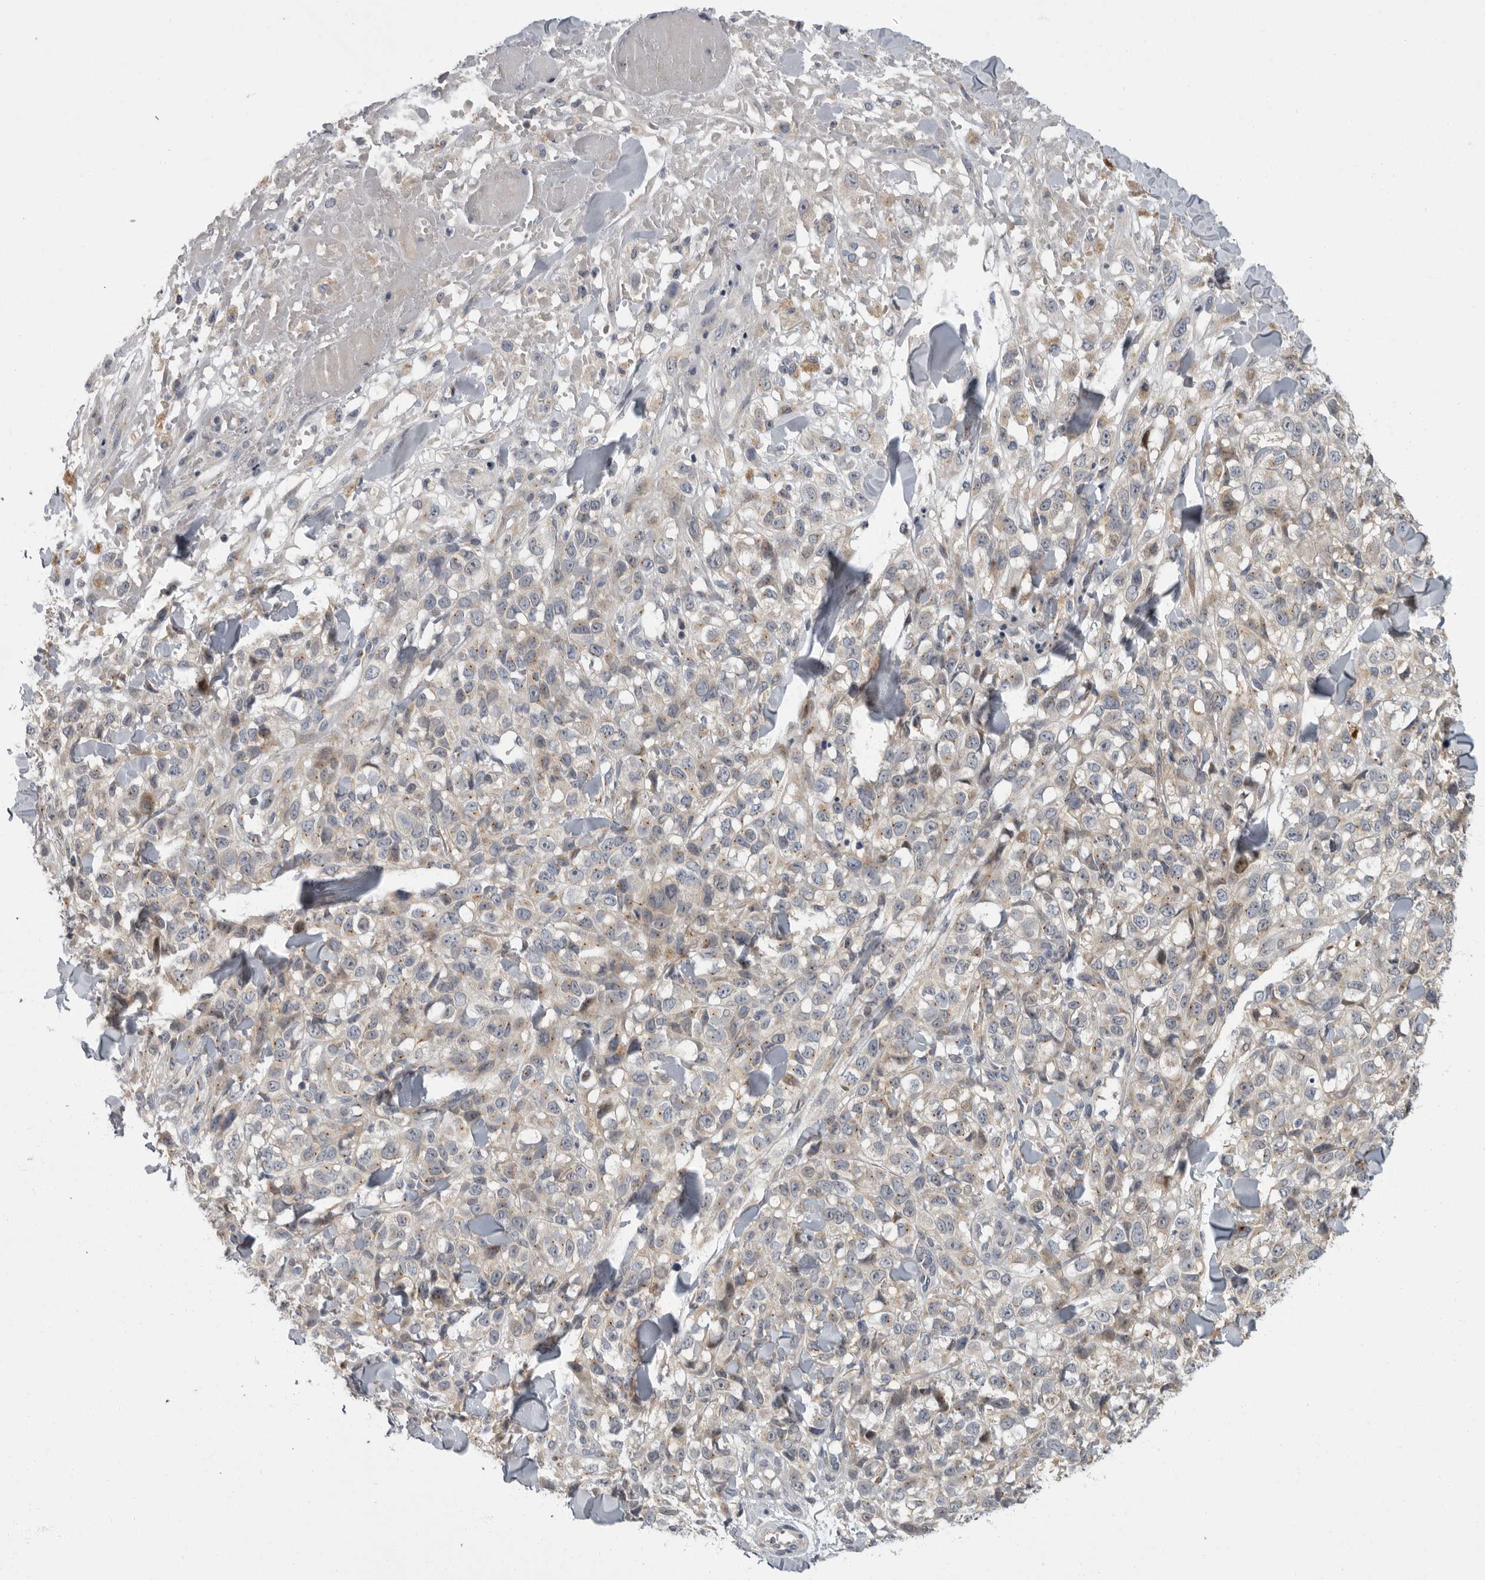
{"staining": {"intensity": "negative", "quantity": "none", "location": "none"}, "tissue": "melanoma", "cell_type": "Tumor cells", "image_type": "cancer", "snomed": [{"axis": "morphology", "description": "Malignant melanoma, Metastatic site"}, {"axis": "topography", "description": "Skin"}], "caption": "Immunohistochemistry (IHC) micrograph of human melanoma stained for a protein (brown), which exhibits no positivity in tumor cells. Brightfield microscopy of IHC stained with DAB (brown) and hematoxylin (blue), captured at high magnification.", "gene": "PDE7A", "patient": {"sex": "female", "age": 72}}